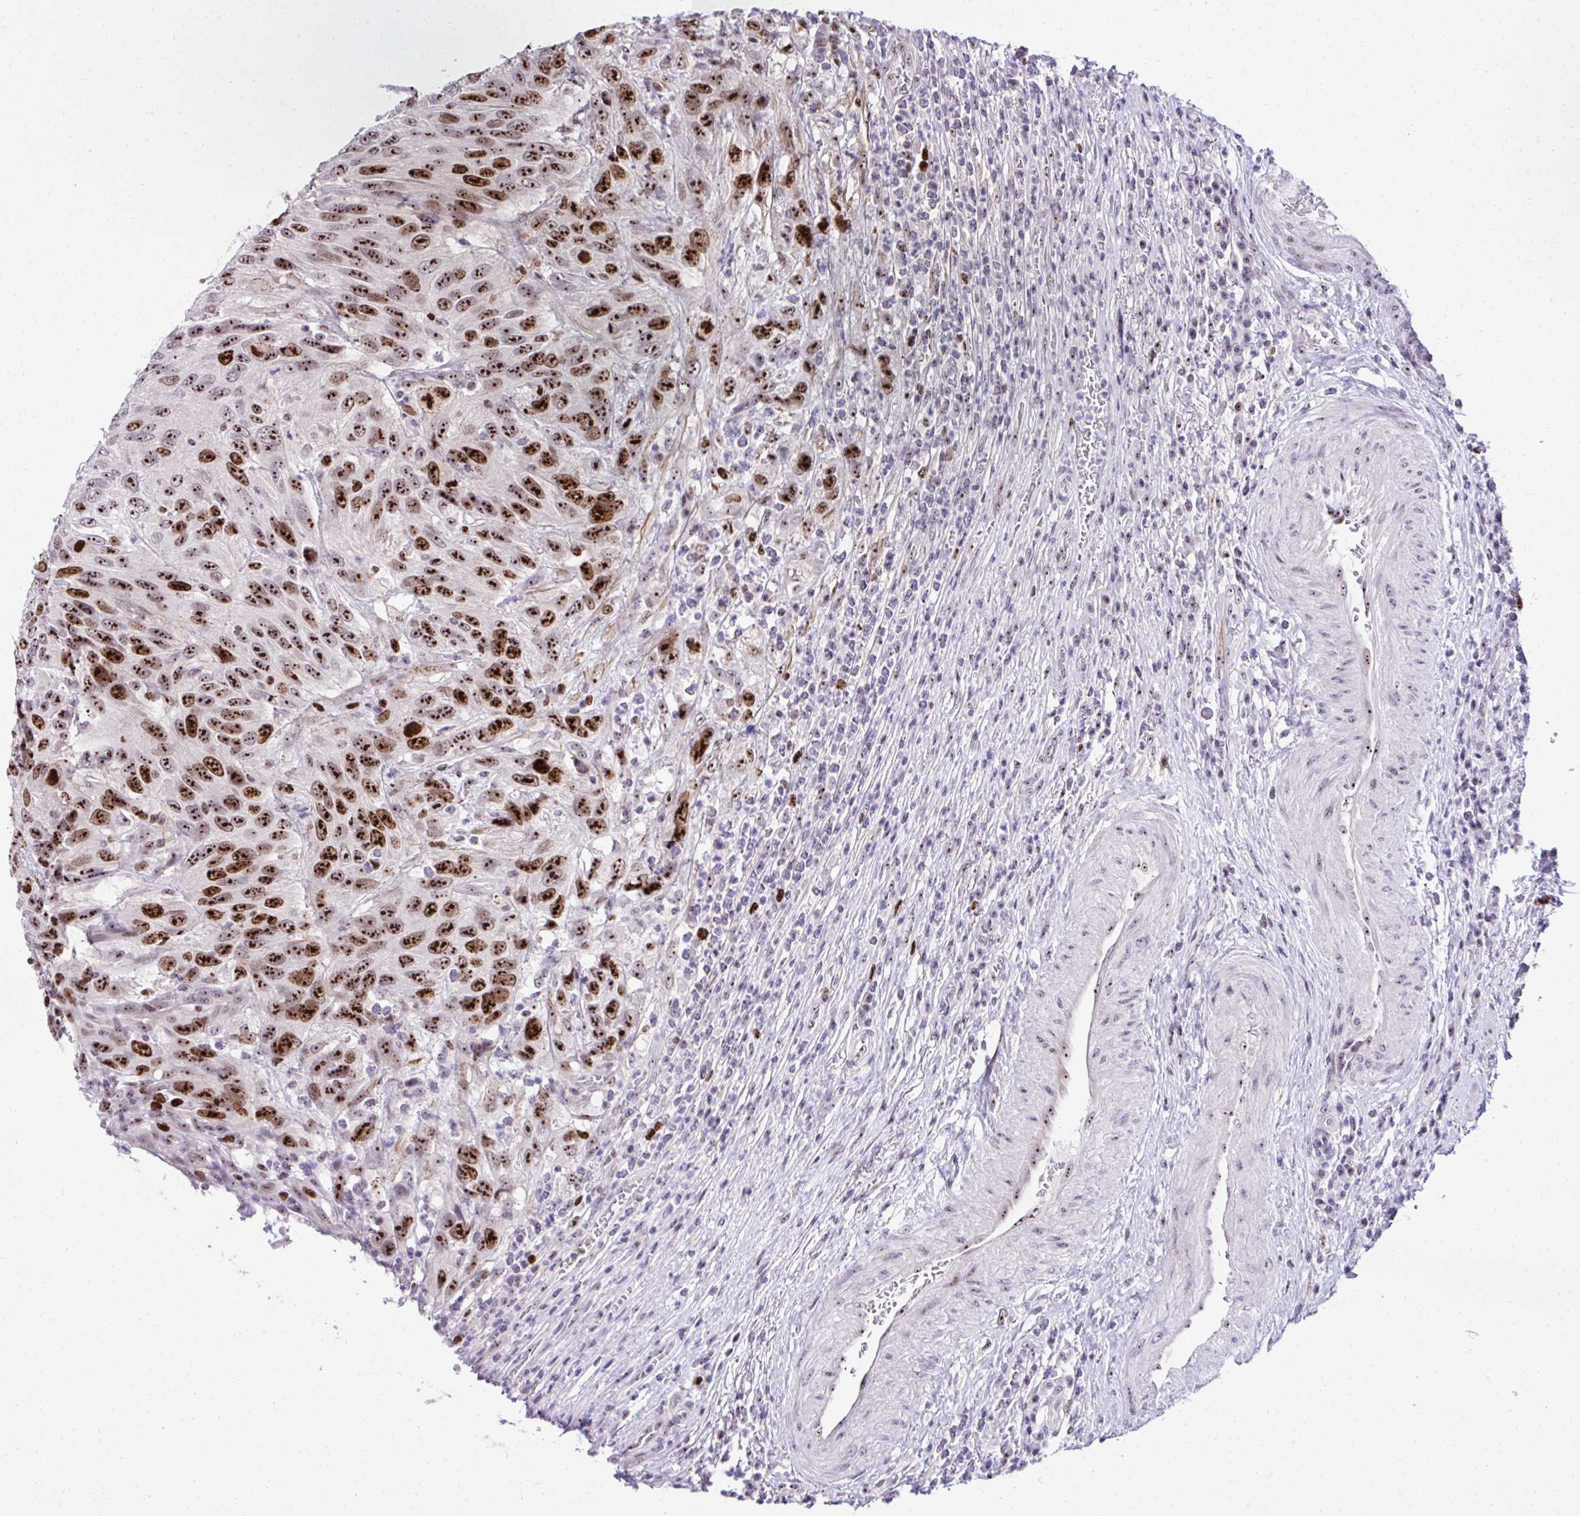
{"staining": {"intensity": "strong", "quantity": ">75%", "location": "nuclear"}, "tissue": "urothelial cancer", "cell_type": "Tumor cells", "image_type": "cancer", "snomed": [{"axis": "morphology", "description": "Urothelial carcinoma, High grade"}, {"axis": "topography", "description": "Urinary bladder"}], "caption": "DAB (3,3'-diaminobenzidine) immunohistochemical staining of urothelial cancer reveals strong nuclear protein positivity in about >75% of tumor cells. The protein of interest is stained brown, and the nuclei are stained in blue (DAB IHC with brightfield microscopy, high magnification).", "gene": "CEP72", "patient": {"sex": "female", "age": 70}}